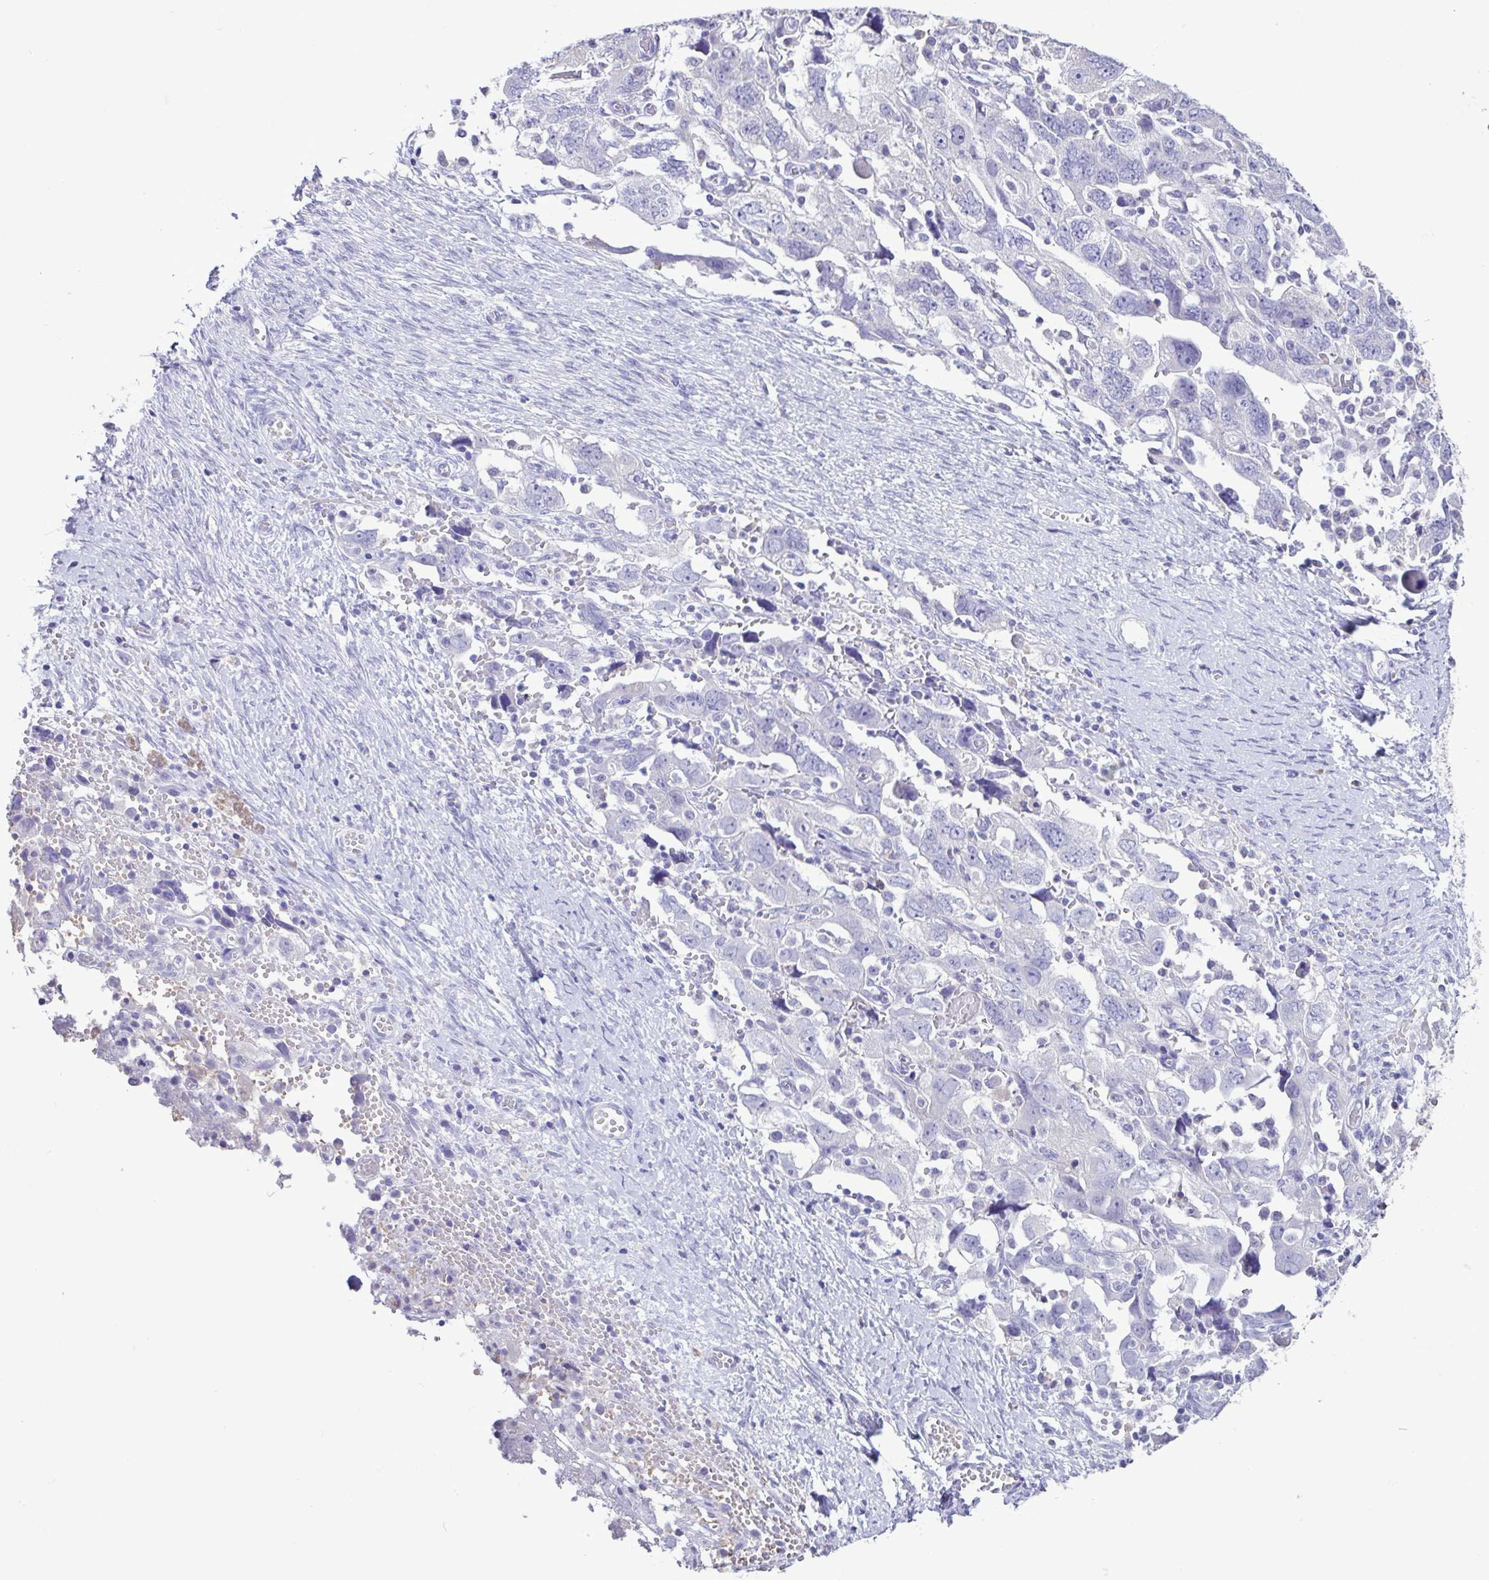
{"staining": {"intensity": "negative", "quantity": "none", "location": "none"}, "tissue": "ovarian cancer", "cell_type": "Tumor cells", "image_type": "cancer", "snomed": [{"axis": "morphology", "description": "Carcinoma, NOS"}, {"axis": "morphology", "description": "Cystadenocarcinoma, serous, NOS"}, {"axis": "topography", "description": "Ovary"}], "caption": "Immunohistochemical staining of ovarian carcinoma reveals no significant expression in tumor cells.", "gene": "CBY2", "patient": {"sex": "female", "age": 69}}